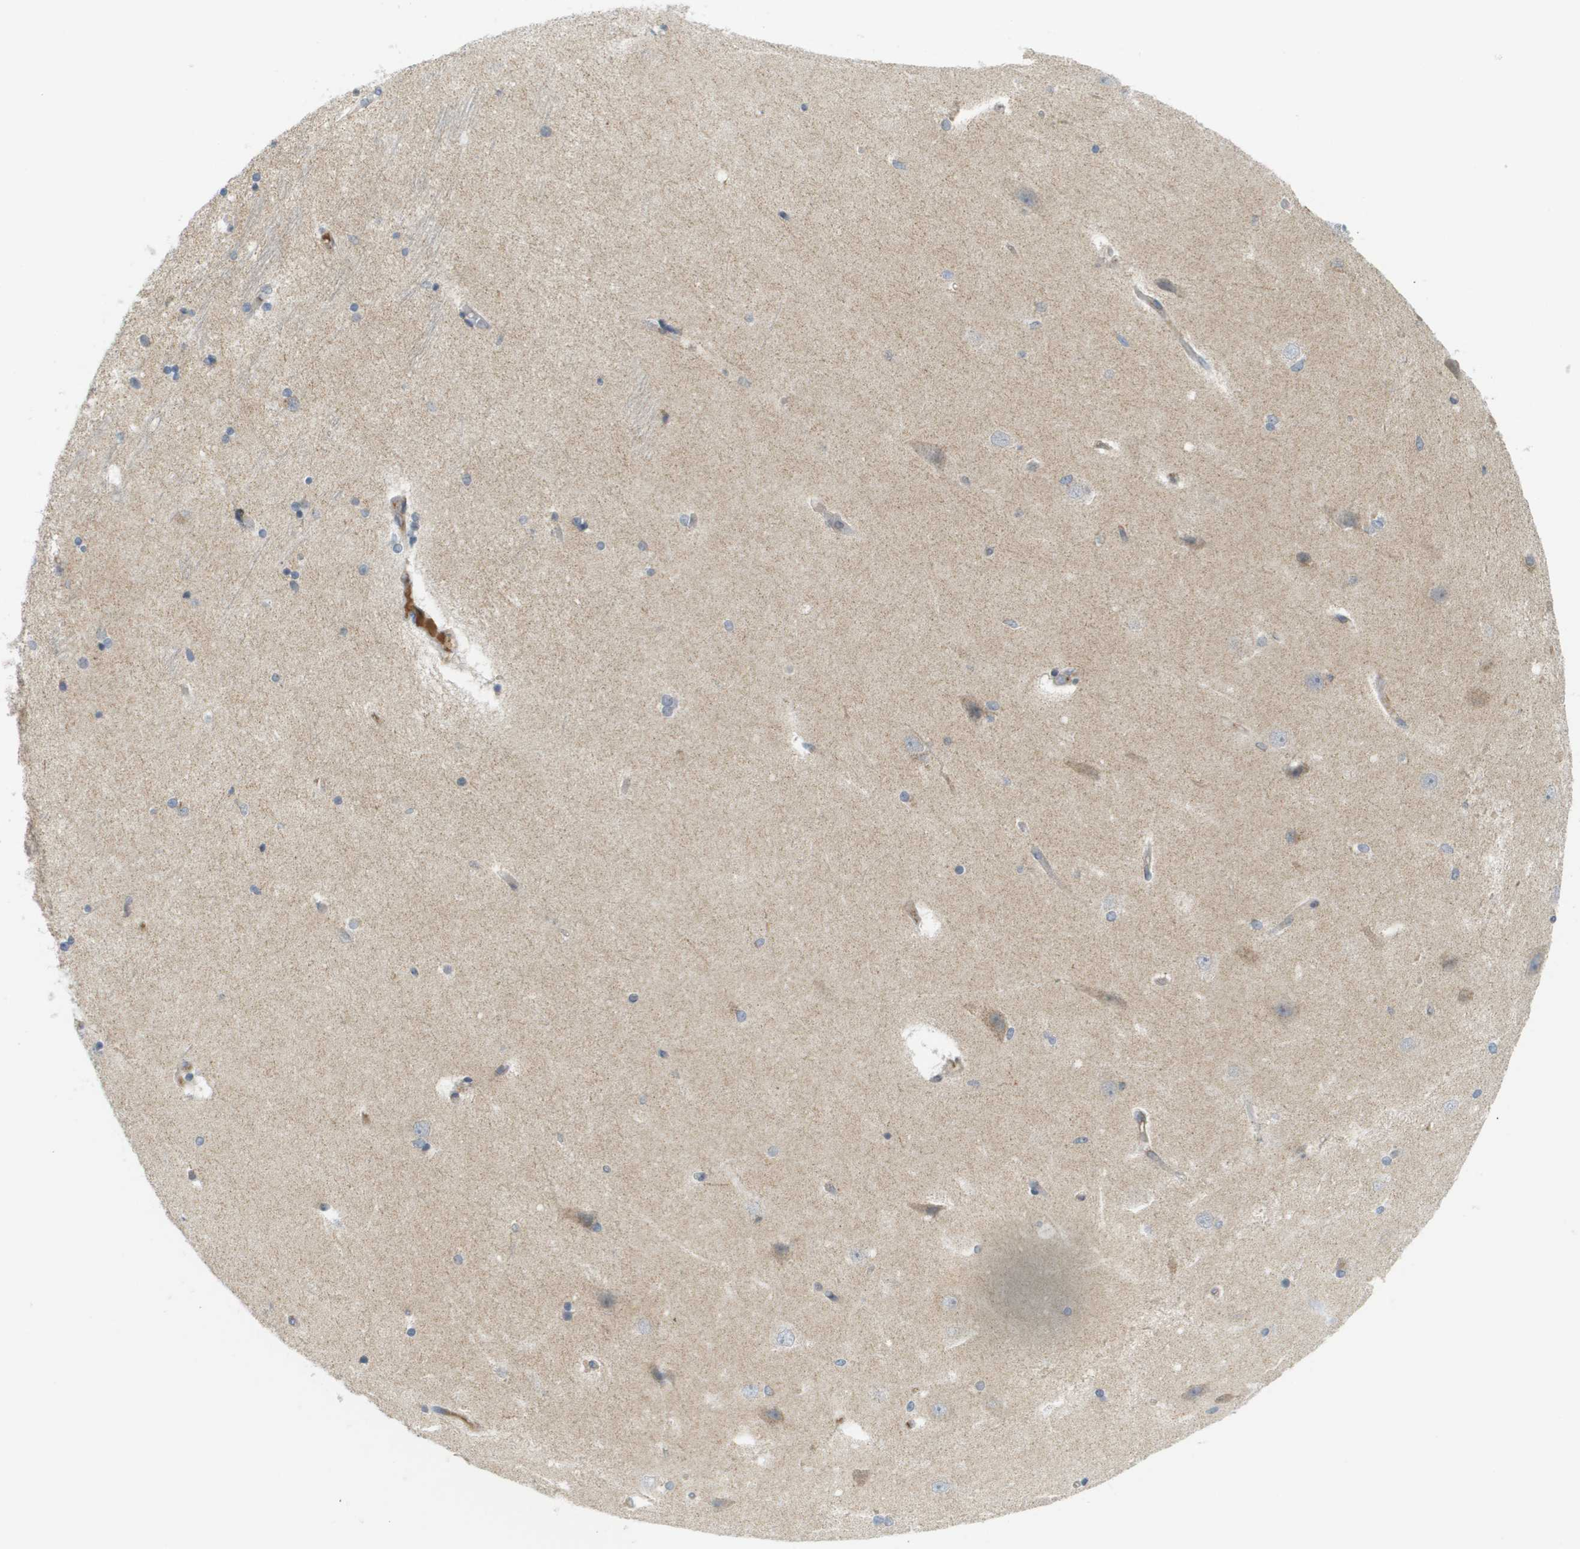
{"staining": {"intensity": "negative", "quantity": "none", "location": "none"}, "tissue": "hippocampus", "cell_type": "Glial cells", "image_type": "normal", "snomed": [{"axis": "morphology", "description": "Normal tissue, NOS"}, {"axis": "topography", "description": "Hippocampus"}], "caption": "Immunohistochemistry image of benign hippocampus: human hippocampus stained with DAB (3,3'-diaminobenzidine) reveals no significant protein staining in glial cells. (Brightfield microscopy of DAB IHC at high magnification).", "gene": "PROC", "patient": {"sex": "female", "age": 54}}